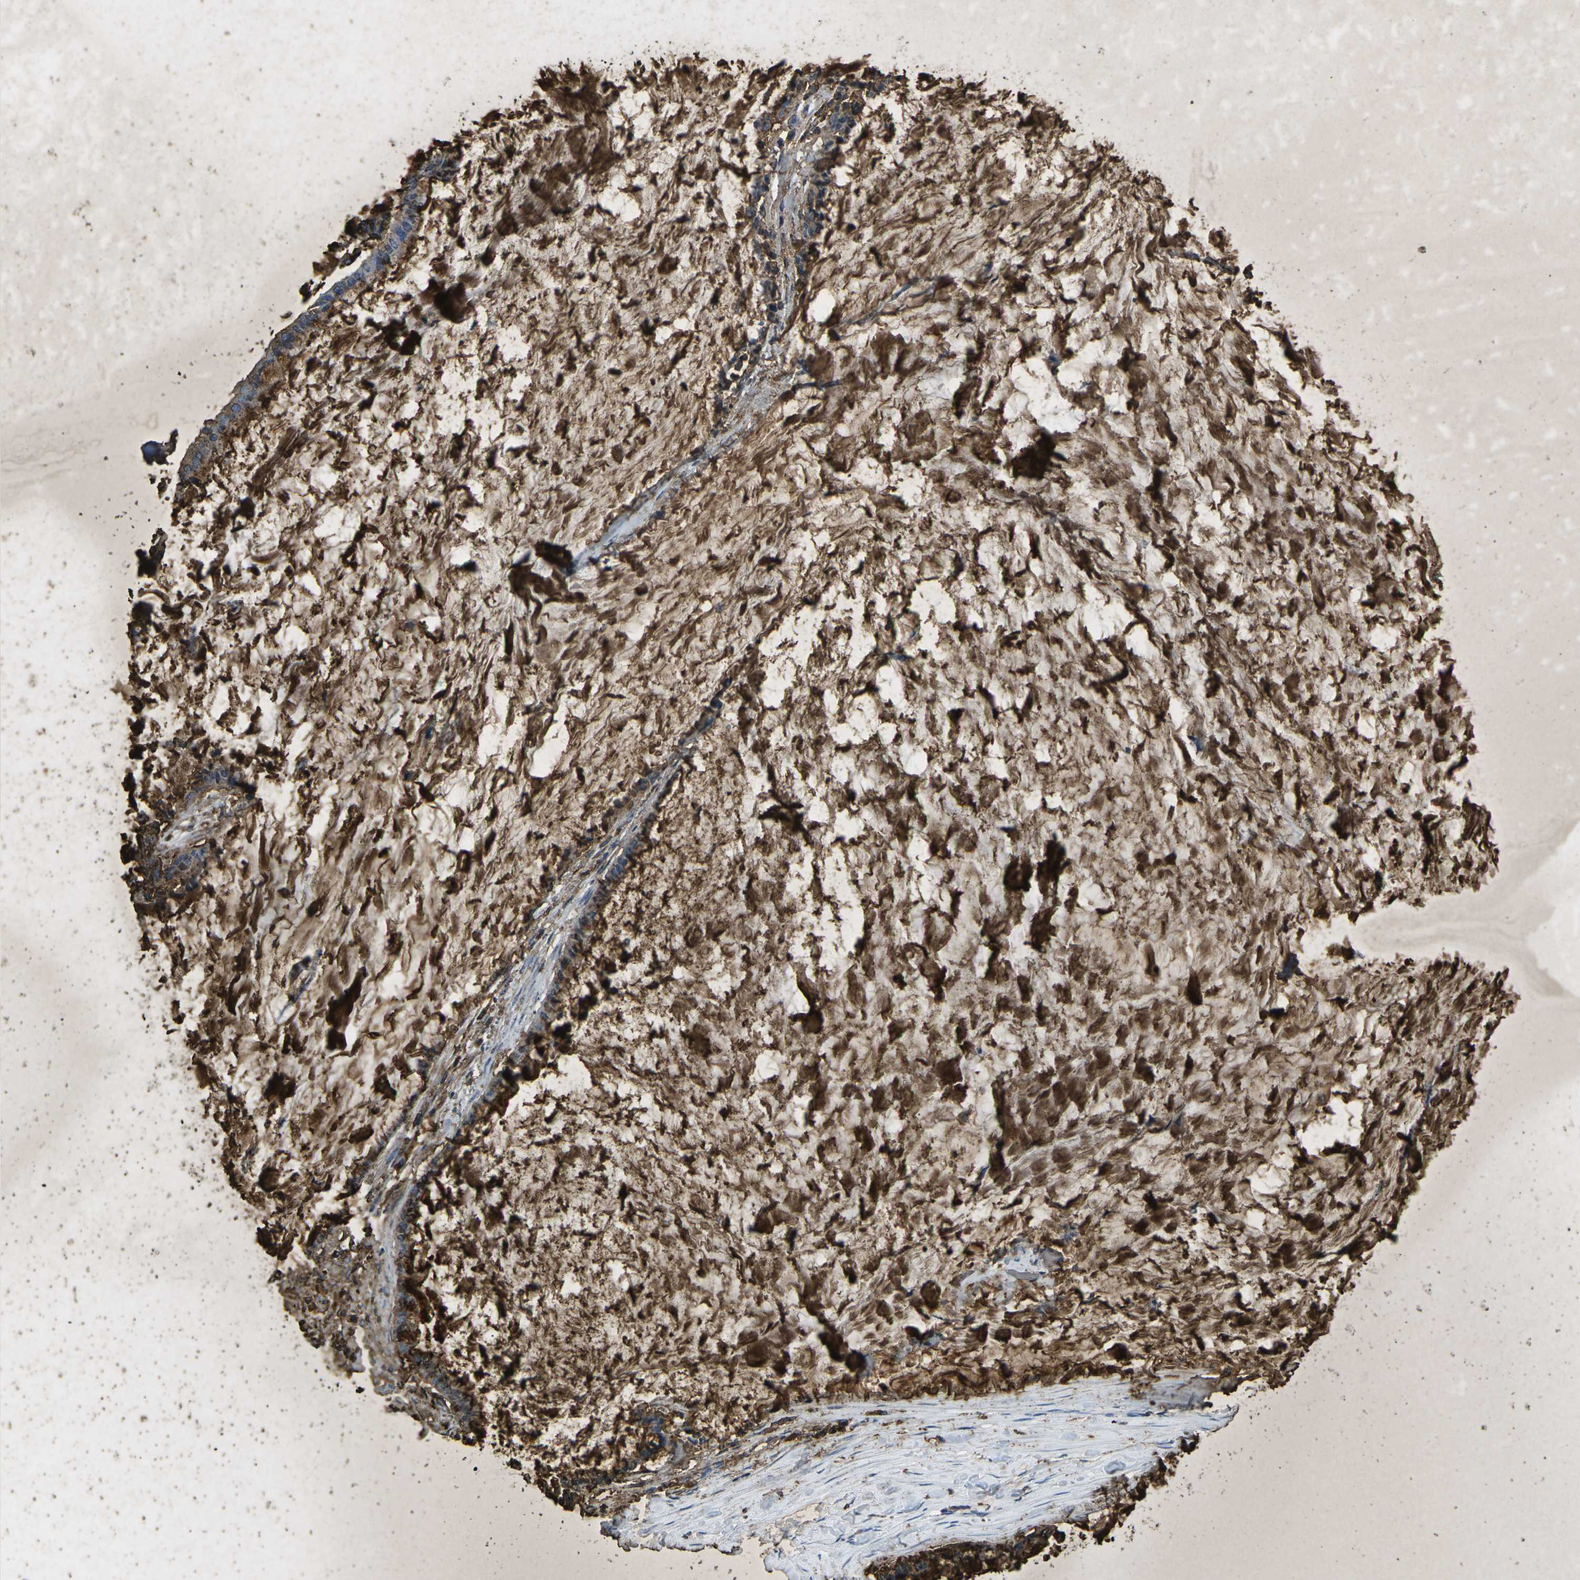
{"staining": {"intensity": "moderate", "quantity": "25%-75%", "location": "cytoplasmic/membranous"}, "tissue": "pancreatic cancer", "cell_type": "Tumor cells", "image_type": "cancer", "snomed": [{"axis": "morphology", "description": "Adenocarcinoma, NOS"}, {"axis": "topography", "description": "Pancreas"}], "caption": "Pancreatic adenocarcinoma tissue reveals moderate cytoplasmic/membranous positivity in approximately 25%-75% of tumor cells", "gene": "CTAGE1", "patient": {"sex": "male", "age": 41}}